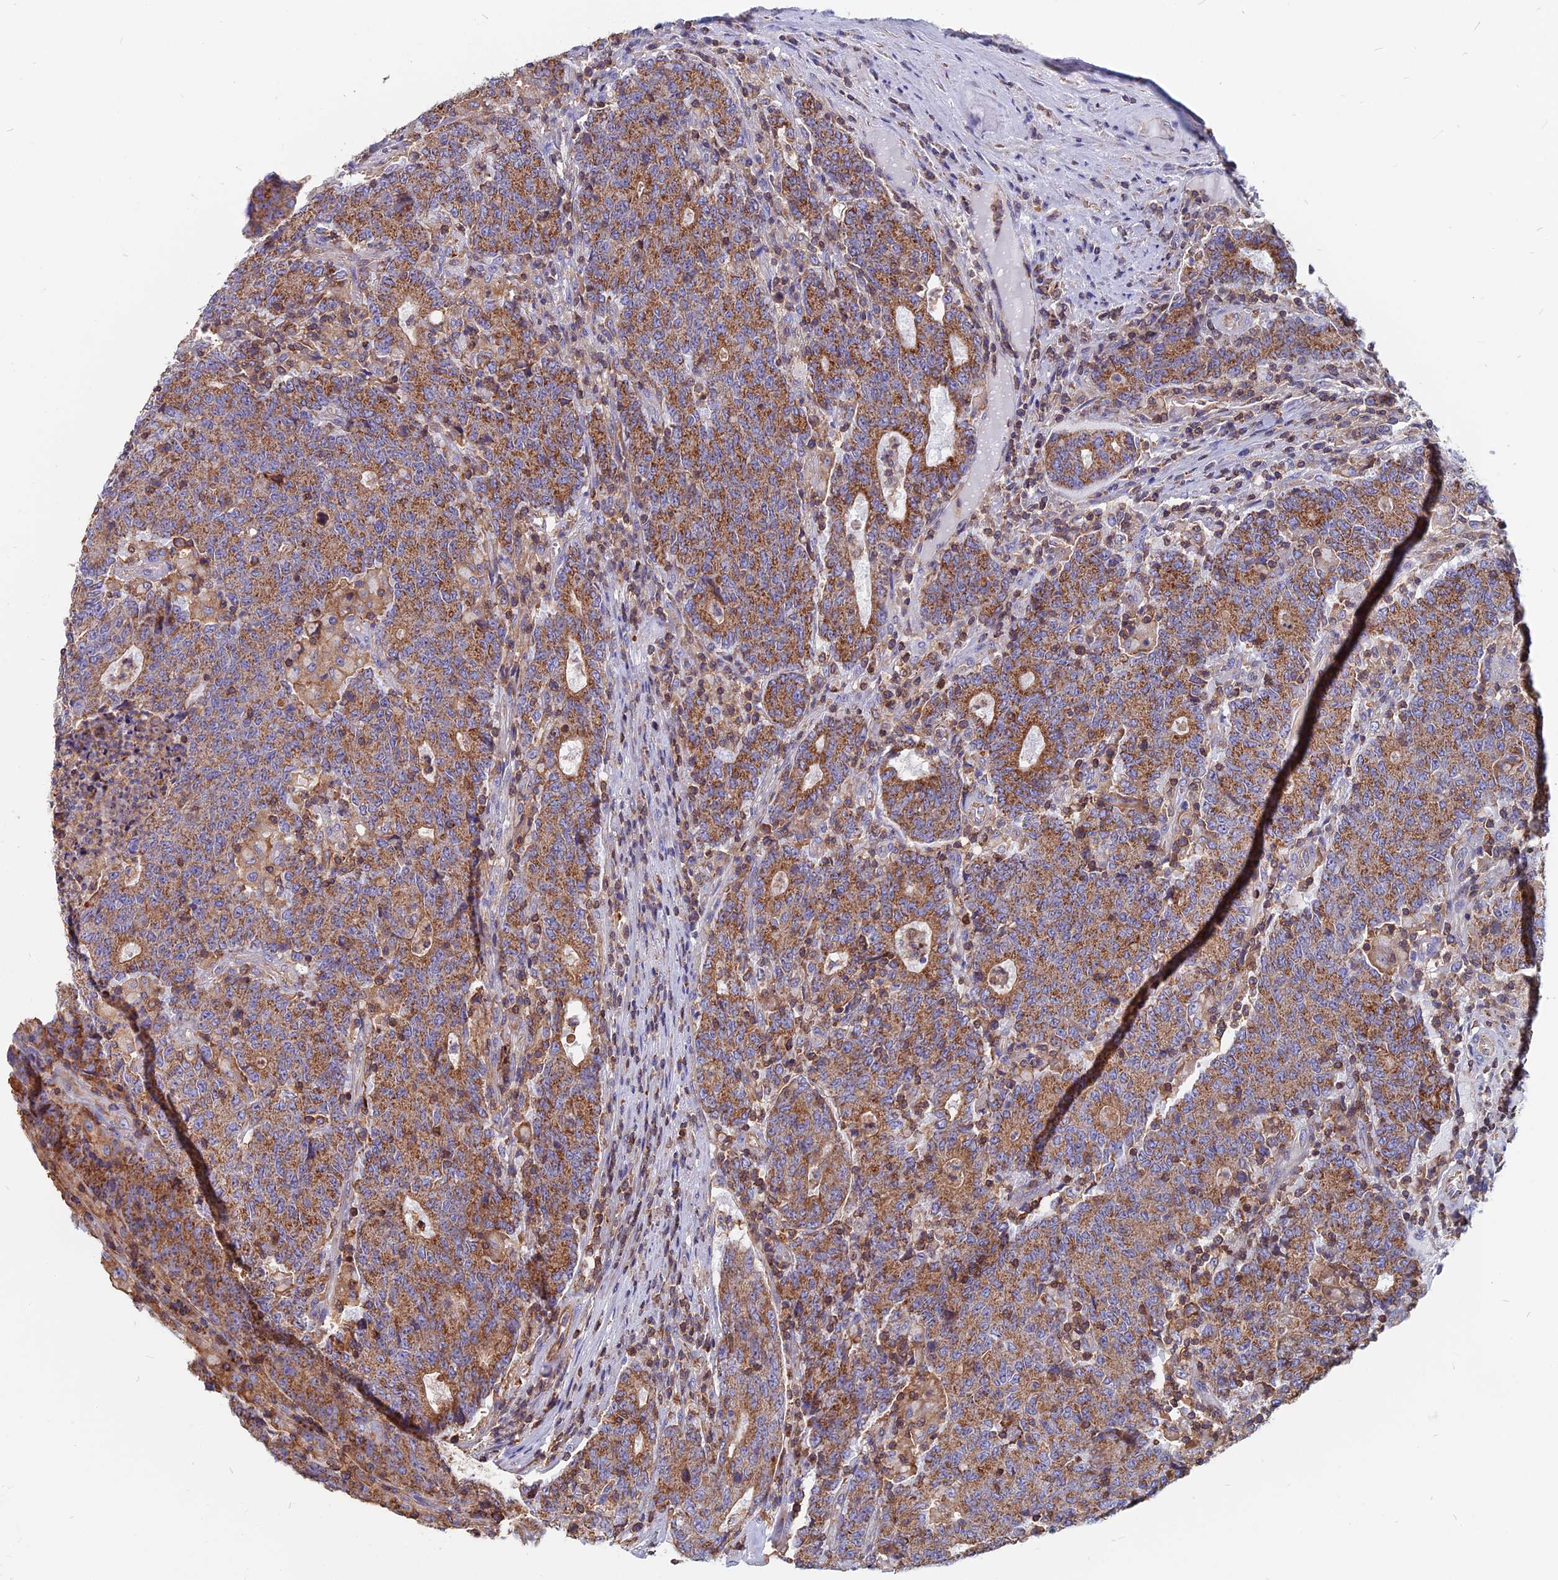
{"staining": {"intensity": "moderate", "quantity": ">75%", "location": "cytoplasmic/membranous"}, "tissue": "colorectal cancer", "cell_type": "Tumor cells", "image_type": "cancer", "snomed": [{"axis": "morphology", "description": "Adenocarcinoma, NOS"}, {"axis": "topography", "description": "Colon"}], "caption": "Immunohistochemistry histopathology image of colorectal cancer (adenocarcinoma) stained for a protein (brown), which demonstrates medium levels of moderate cytoplasmic/membranous positivity in approximately >75% of tumor cells.", "gene": "HSD17B8", "patient": {"sex": "female", "age": 75}}